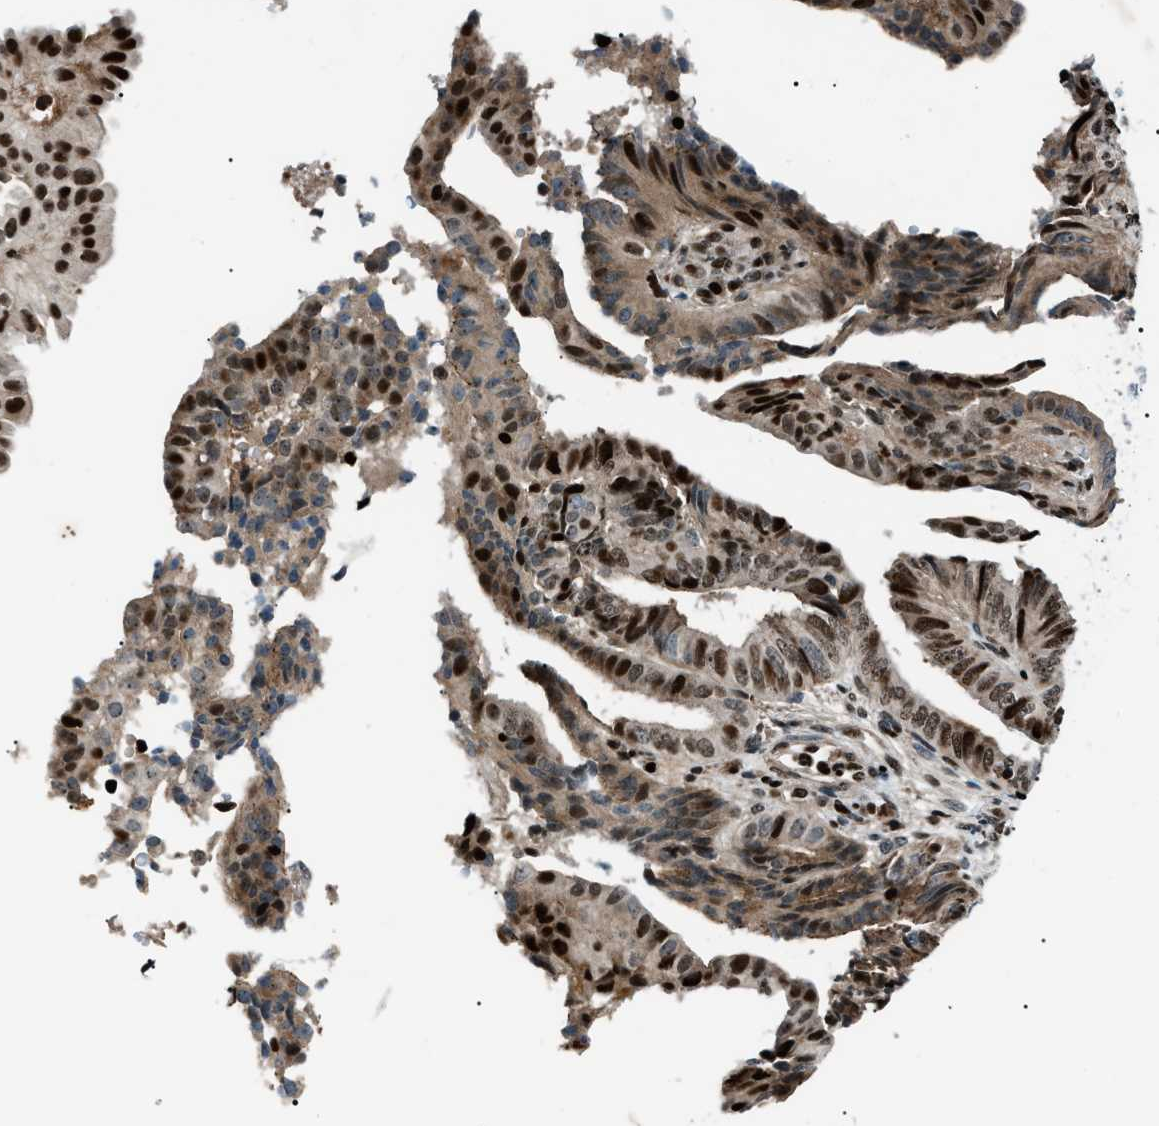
{"staining": {"intensity": "strong", "quantity": ">75%", "location": "nuclear"}, "tissue": "endometrial cancer", "cell_type": "Tumor cells", "image_type": "cancer", "snomed": [{"axis": "morphology", "description": "Adenocarcinoma, NOS"}, {"axis": "topography", "description": "Endometrium"}], "caption": "Immunohistochemical staining of endometrial cancer displays high levels of strong nuclear protein expression in approximately >75% of tumor cells.", "gene": "PRKX", "patient": {"sex": "female", "age": 58}}